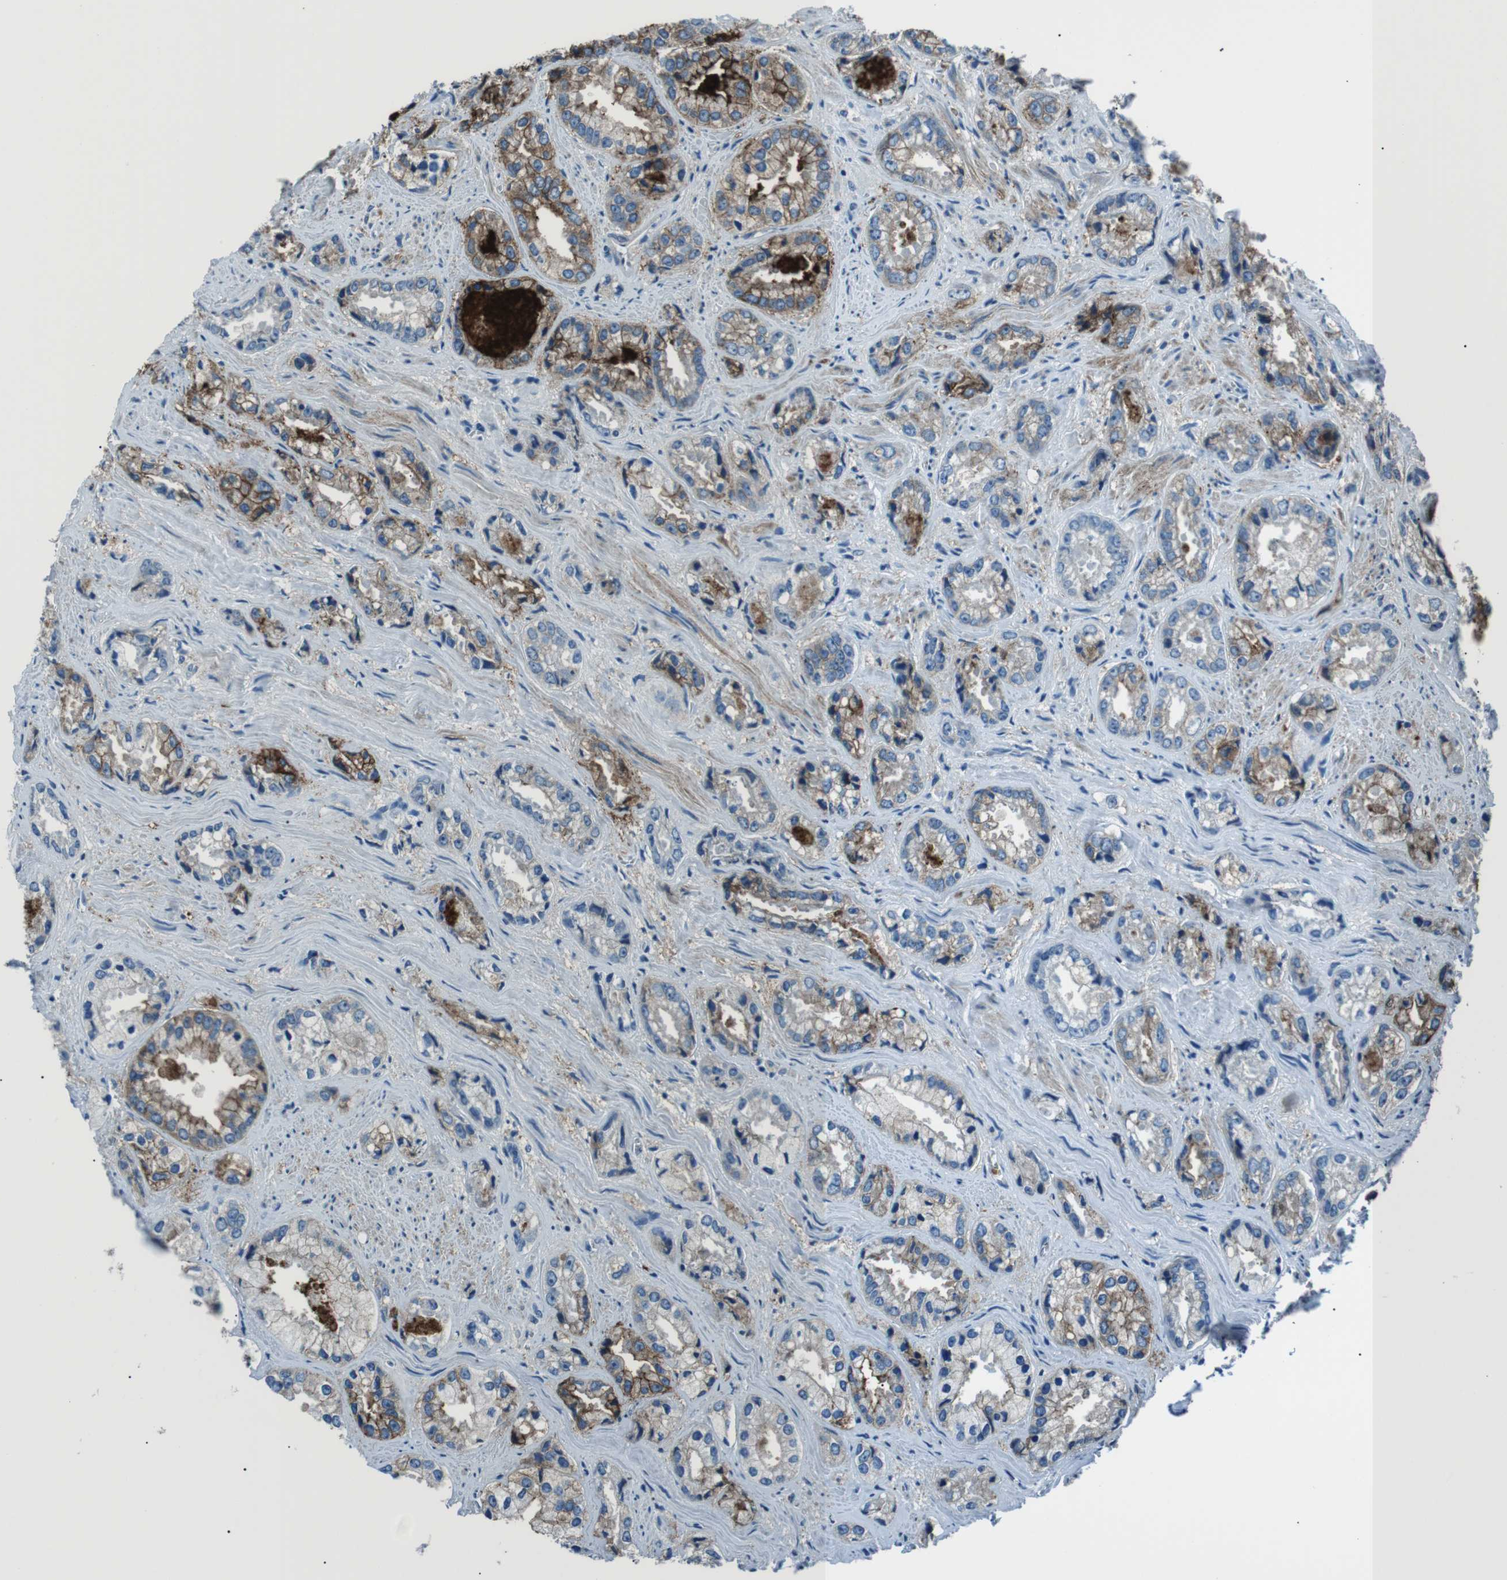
{"staining": {"intensity": "moderate", "quantity": "<25%", "location": "cytoplasmic/membranous"}, "tissue": "prostate cancer", "cell_type": "Tumor cells", "image_type": "cancer", "snomed": [{"axis": "morphology", "description": "Adenocarcinoma, High grade"}, {"axis": "topography", "description": "Prostate"}], "caption": "Protein expression analysis of human prostate high-grade adenocarcinoma reveals moderate cytoplasmic/membranous staining in about <25% of tumor cells.", "gene": "ST6GAL1", "patient": {"sex": "male", "age": 61}}